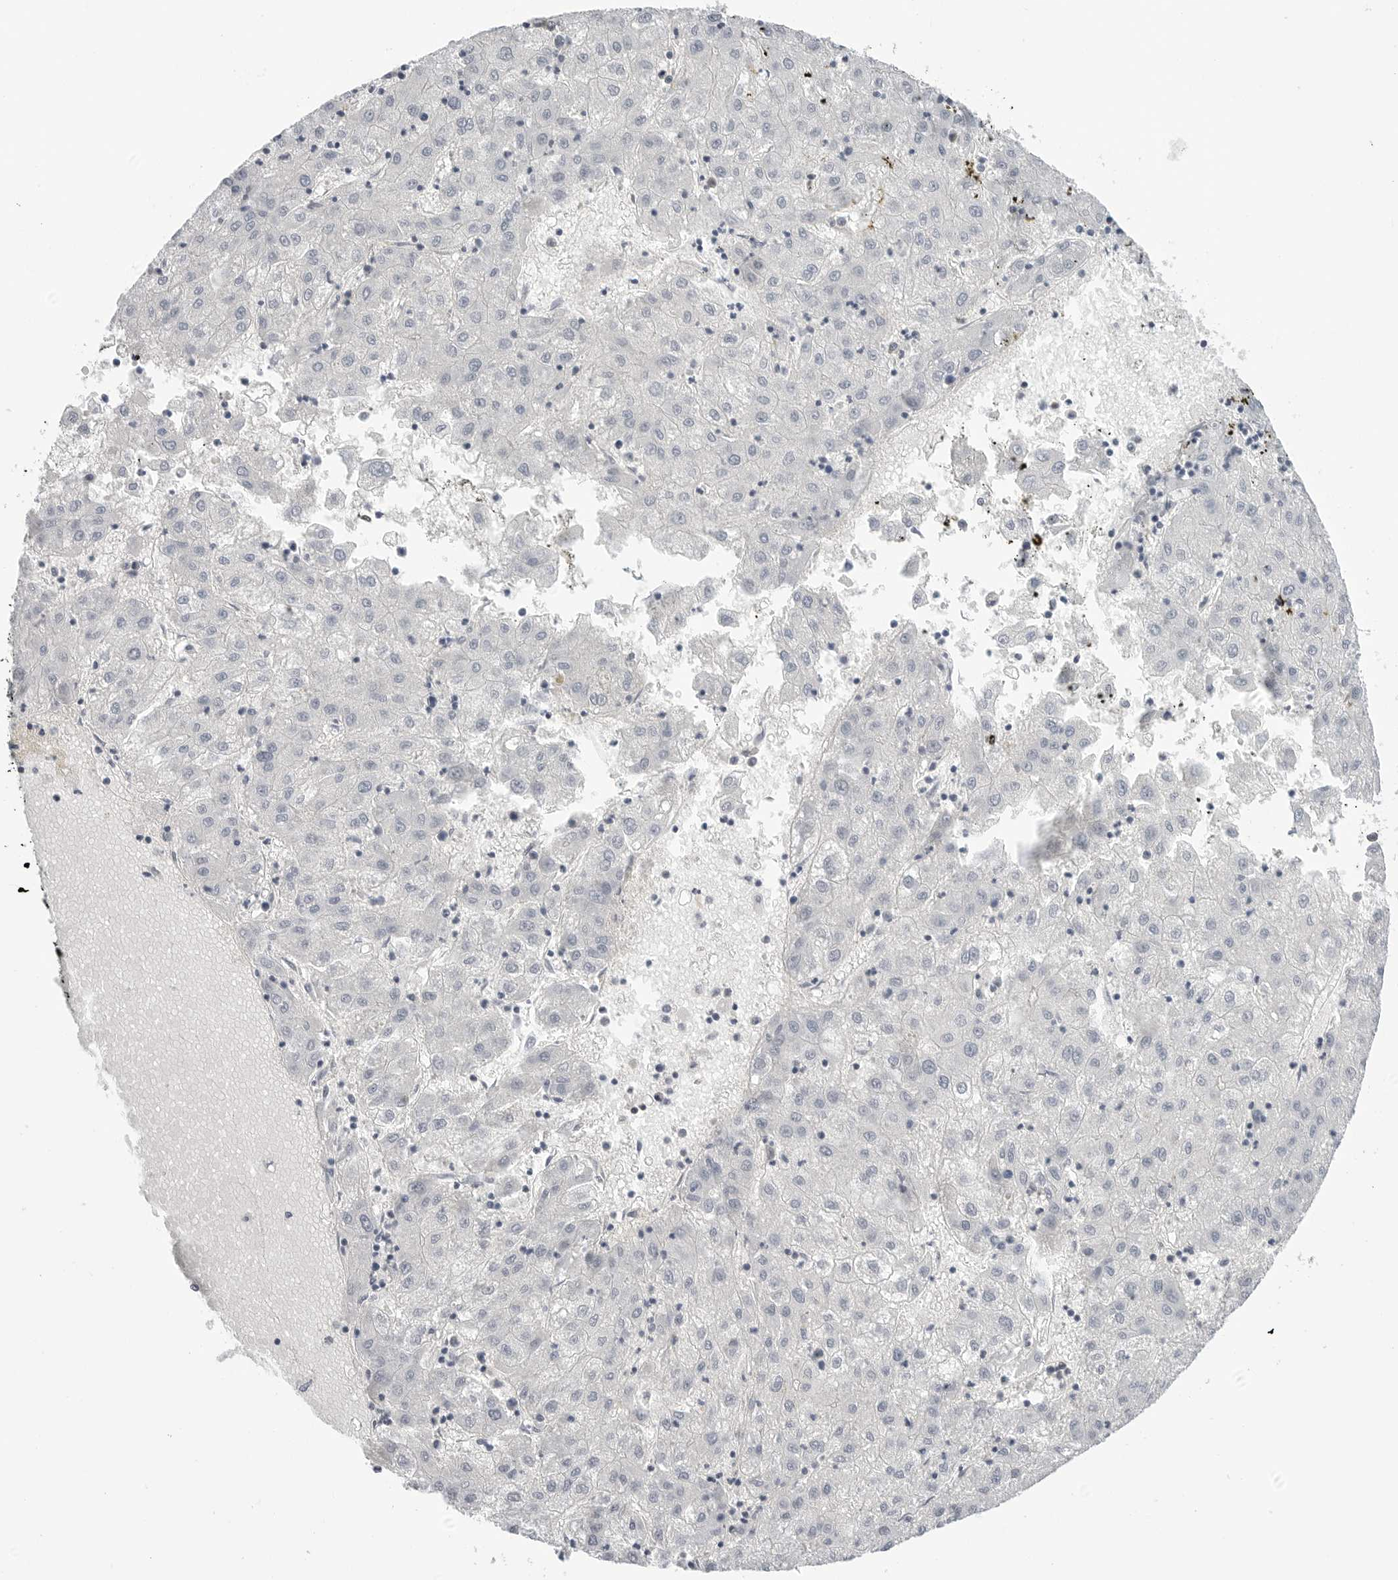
{"staining": {"intensity": "negative", "quantity": "none", "location": "none"}, "tissue": "liver cancer", "cell_type": "Tumor cells", "image_type": "cancer", "snomed": [{"axis": "morphology", "description": "Carcinoma, Hepatocellular, NOS"}, {"axis": "topography", "description": "Liver"}], "caption": "Tumor cells show no significant protein expression in liver hepatocellular carcinoma.", "gene": "STXBP3", "patient": {"sex": "male", "age": 72}}